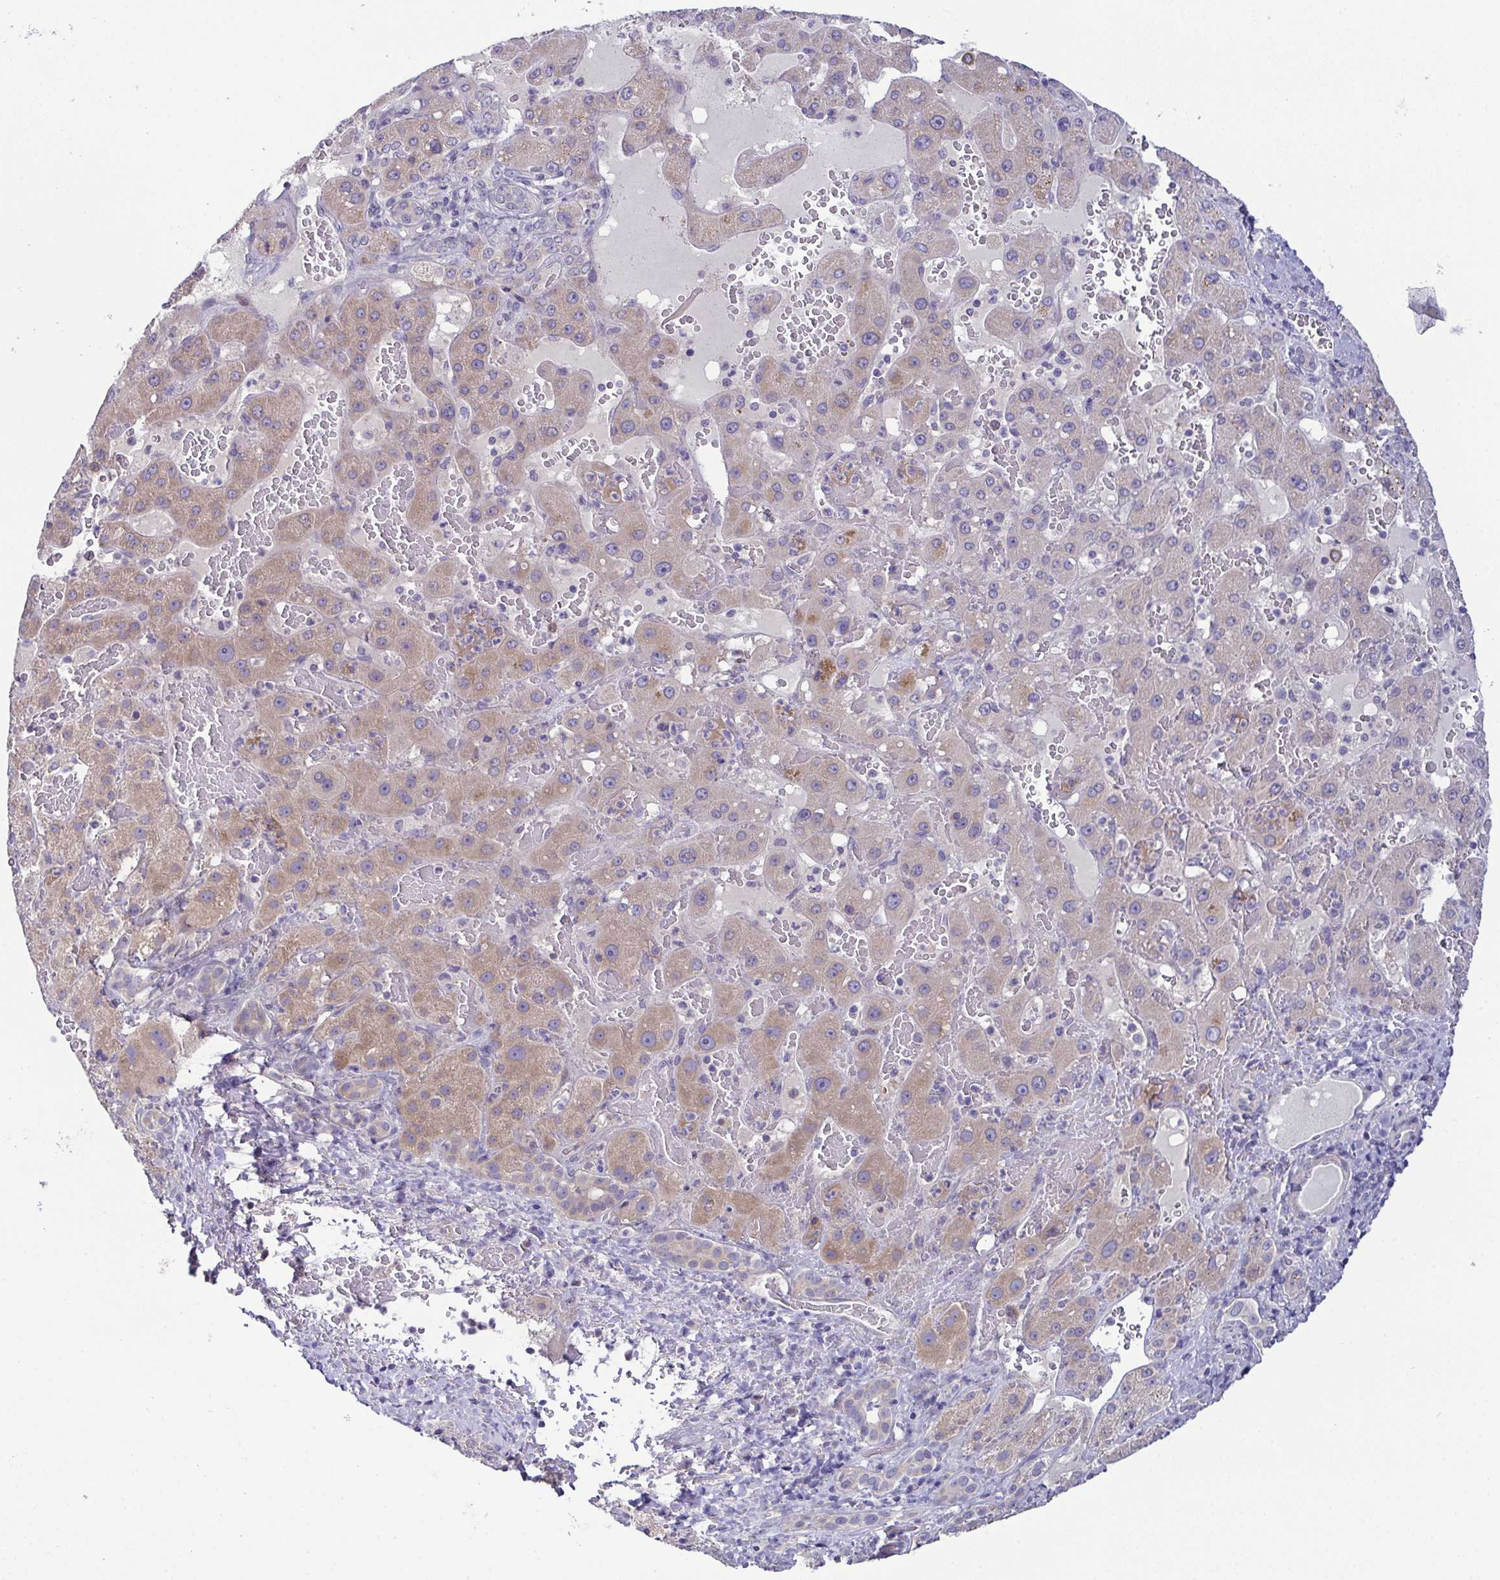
{"staining": {"intensity": "weak", "quantity": "25%-75%", "location": "cytoplasmic/membranous"}, "tissue": "liver cancer", "cell_type": "Tumor cells", "image_type": "cancer", "snomed": [{"axis": "morphology", "description": "Carcinoma, Hepatocellular, NOS"}, {"axis": "topography", "description": "Liver"}], "caption": "Protein staining exhibits weak cytoplasmic/membranous expression in about 25%-75% of tumor cells in liver cancer (hepatocellular carcinoma).", "gene": "CFAP97D1", "patient": {"sex": "female", "age": 73}}